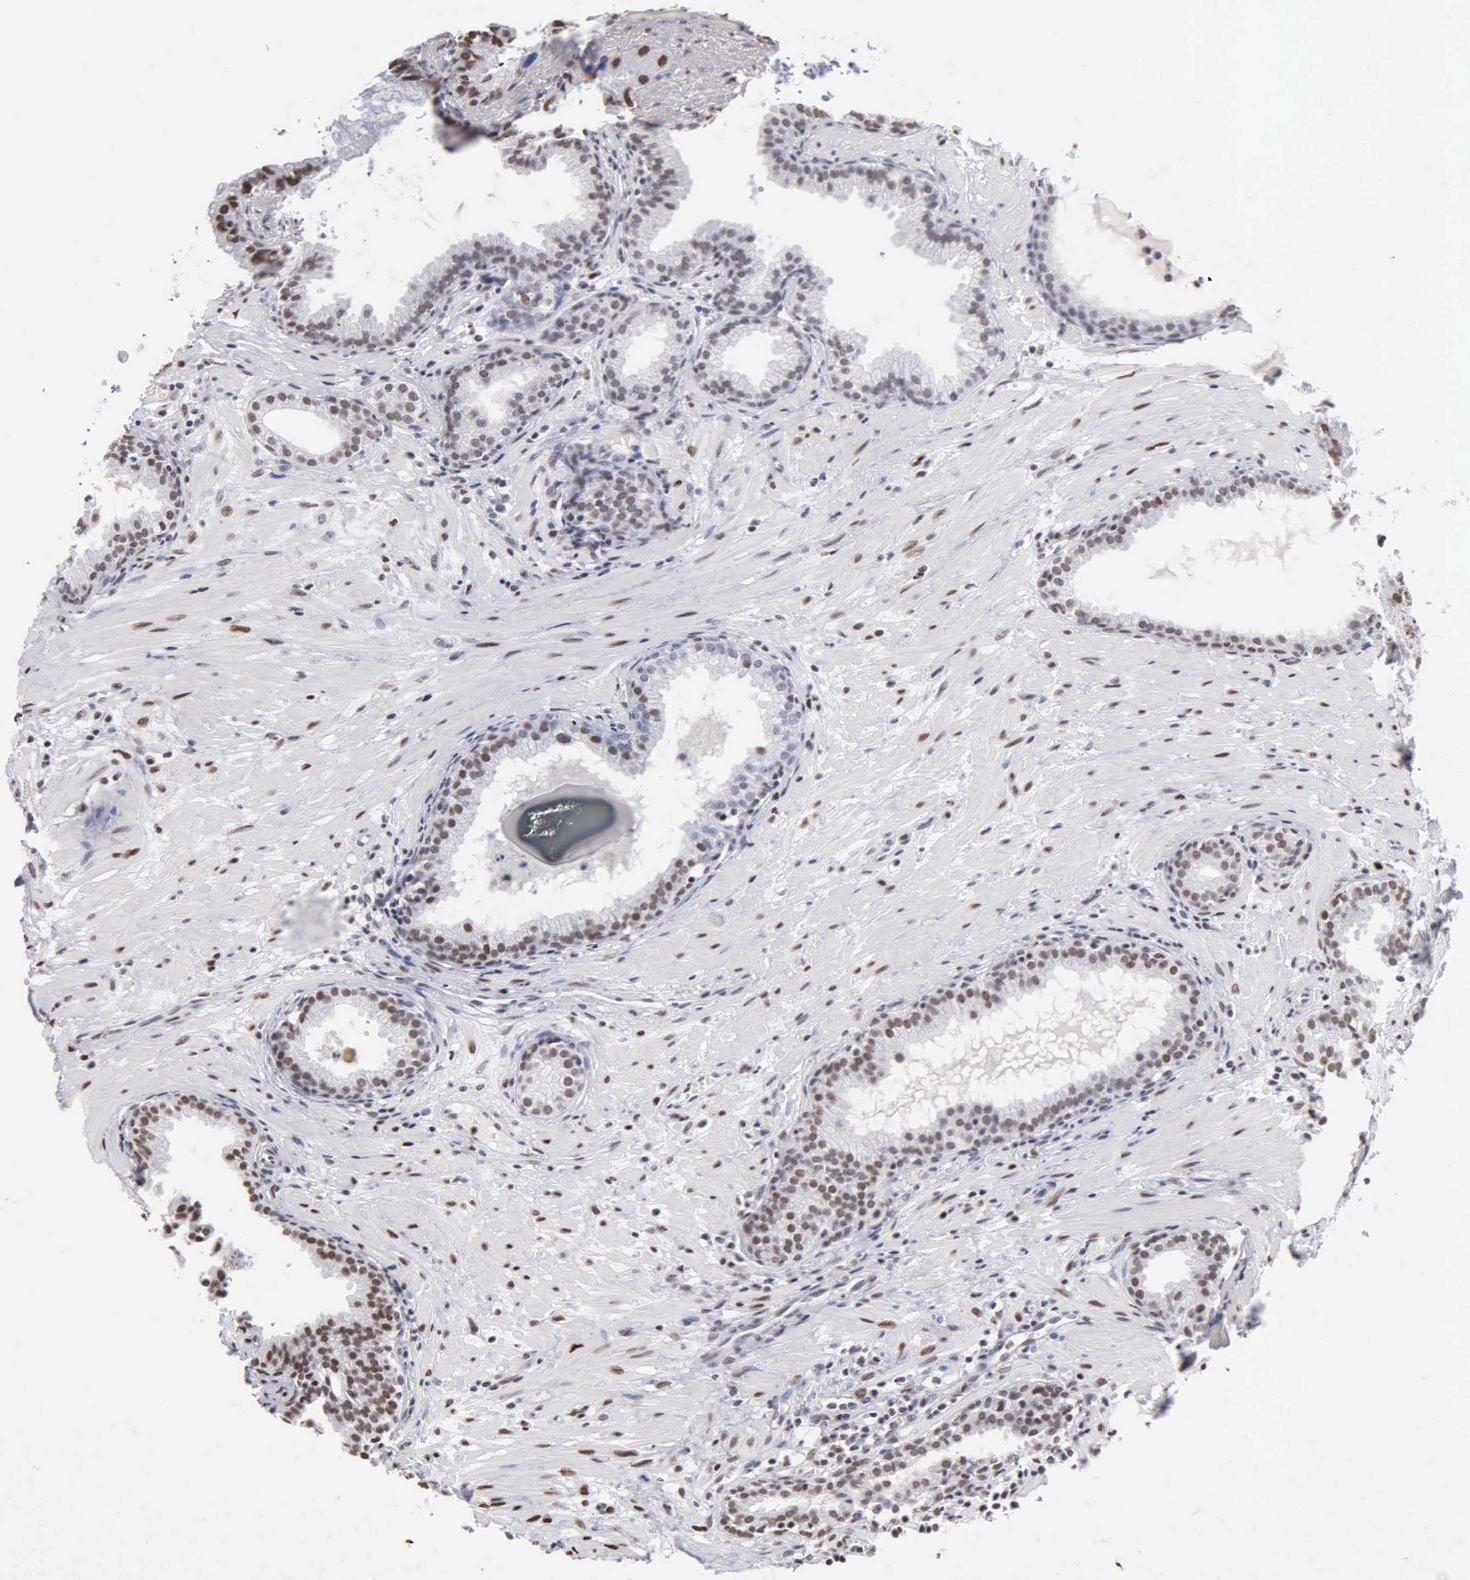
{"staining": {"intensity": "moderate", "quantity": "25%-75%", "location": "nuclear"}, "tissue": "prostate", "cell_type": "Glandular cells", "image_type": "normal", "snomed": [{"axis": "morphology", "description": "Normal tissue, NOS"}, {"axis": "topography", "description": "Prostate"}], "caption": "Protein staining by immunohistochemistry reveals moderate nuclear positivity in approximately 25%-75% of glandular cells in benign prostate.", "gene": "CCNG1", "patient": {"sex": "male", "age": 64}}